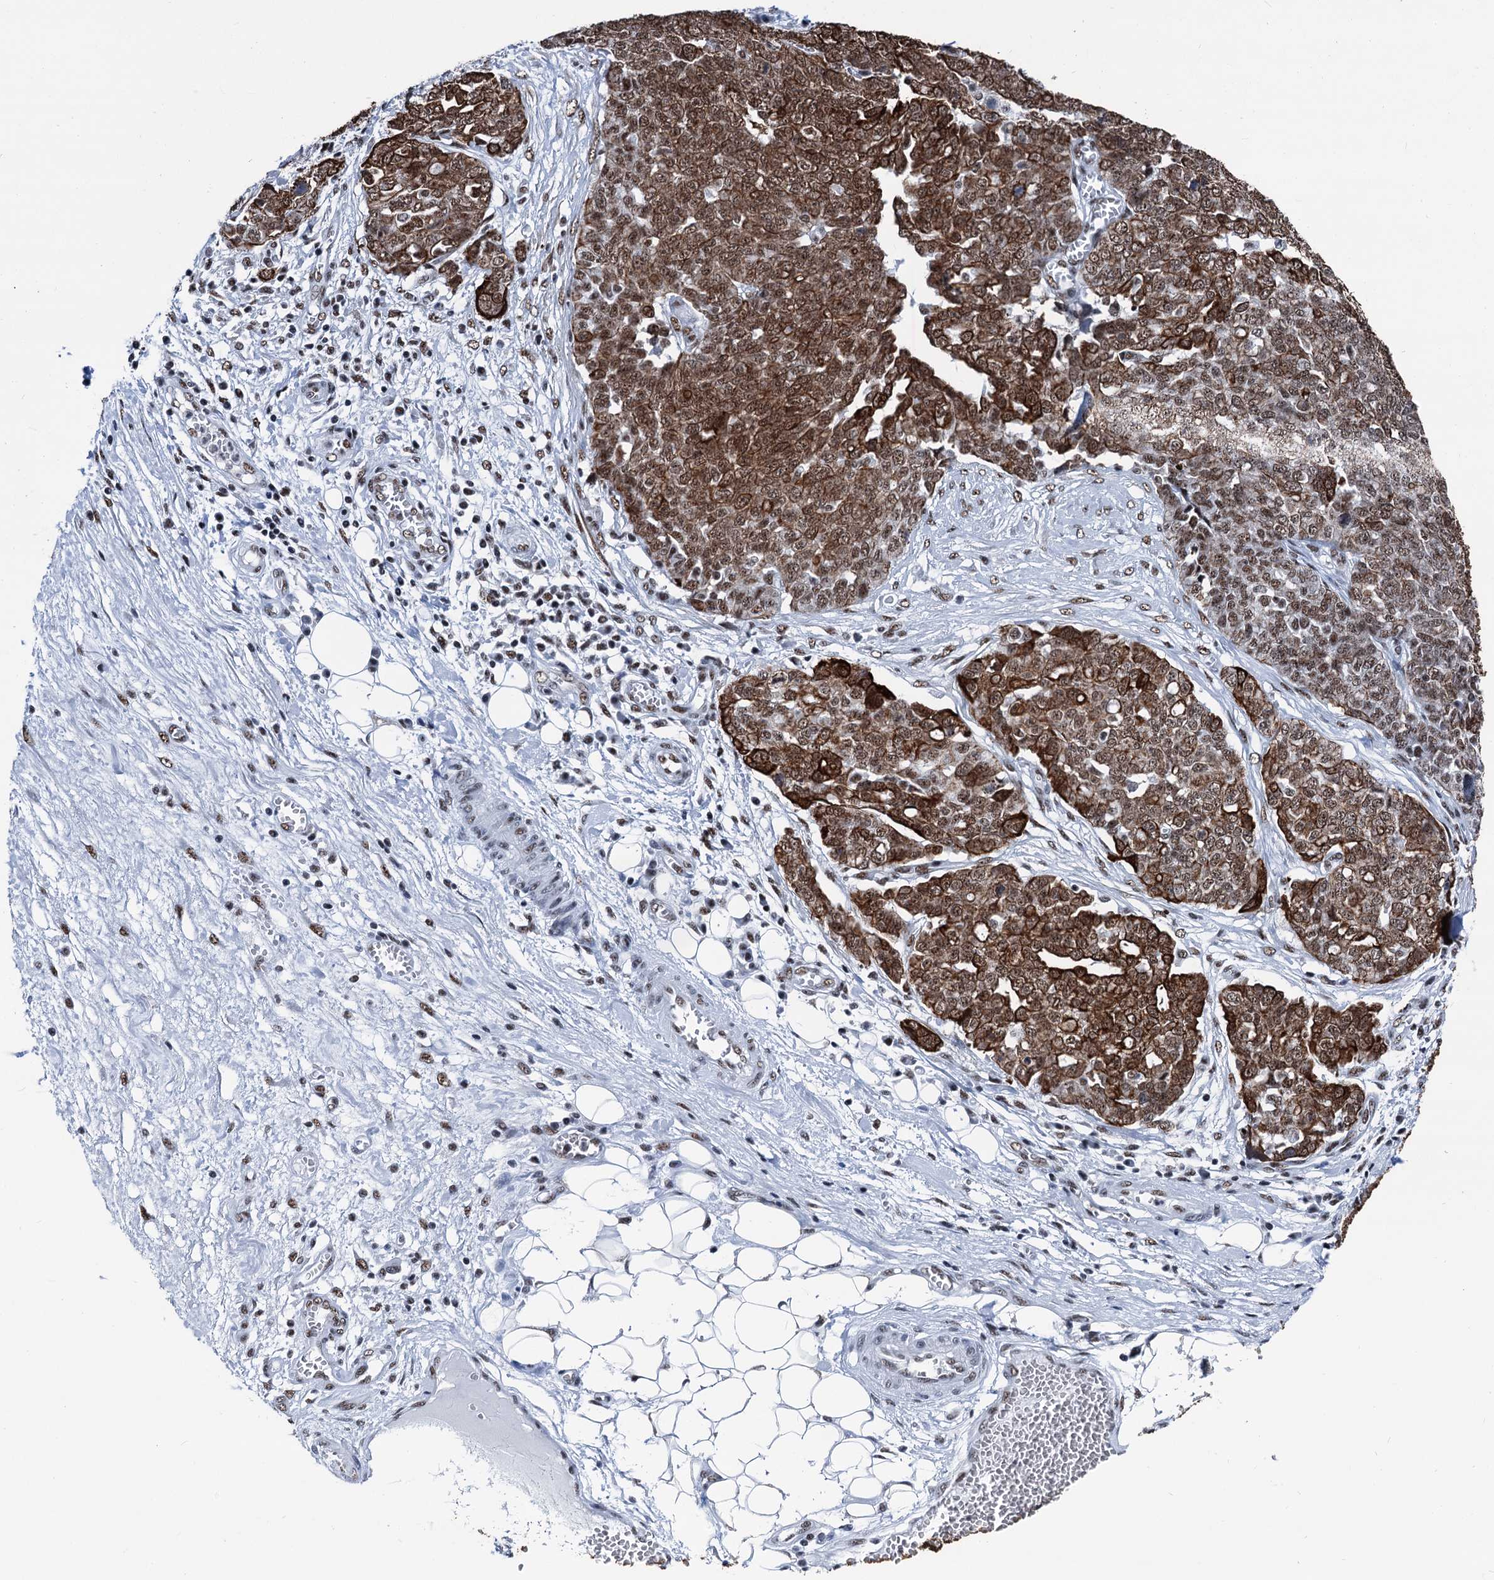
{"staining": {"intensity": "moderate", "quantity": ">75%", "location": "cytoplasmic/membranous,nuclear"}, "tissue": "ovarian cancer", "cell_type": "Tumor cells", "image_type": "cancer", "snomed": [{"axis": "morphology", "description": "Cystadenocarcinoma, serous, NOS"}, {"axis": "topography", "description": "Soft tissue"}, {"axis": "topography", "description": "Ovary"}], "caption": "Ovarian serous cystadenocarcinoma stained with IHC displays moderate cytoplasmic/membranous and nuclear staining in approximately >75% of tumor cells.", "gene": "DDX23", "patient": {"sex": "female", "age": 57}}